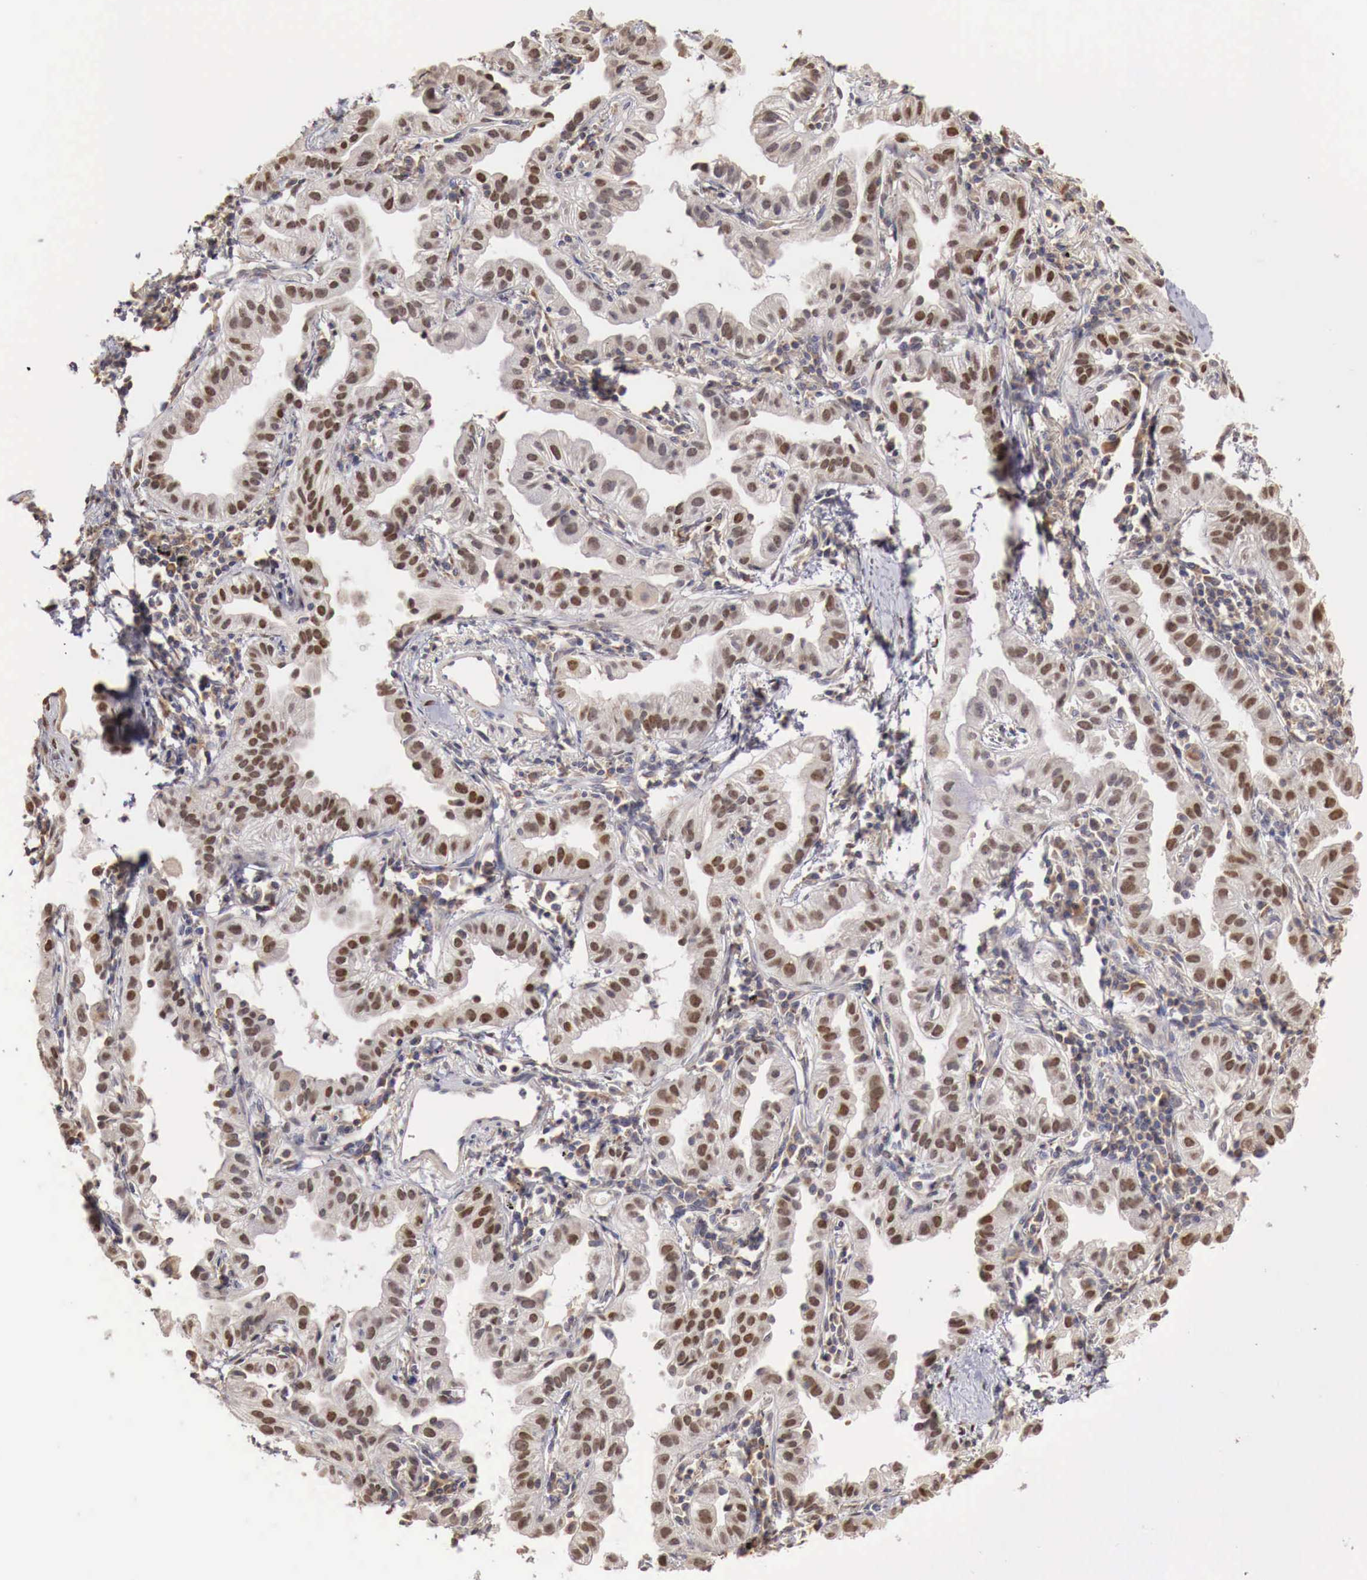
{"staining": {"intensity": "strong", "quantity": ">75%", "location": "nuclear"}, "tissue": "lung cancer", "cell_type": "Tumor cells", "image_type": "cancer", "snomed": [{"axis": "morphology", "description": "Adenocarcinoma, NOS"}, {"axis": "topography", "description": "Lung"}], "caption": "Tumor cells reveal high levels of strong nuclear expression in about >75% of cells in lung cancer (adenocarcinoma). (Brightfield microscopy of DAB IHC at high magnification).", "gene": "KHDRBS2", "patient": {"sex": "female", "age": 50}}